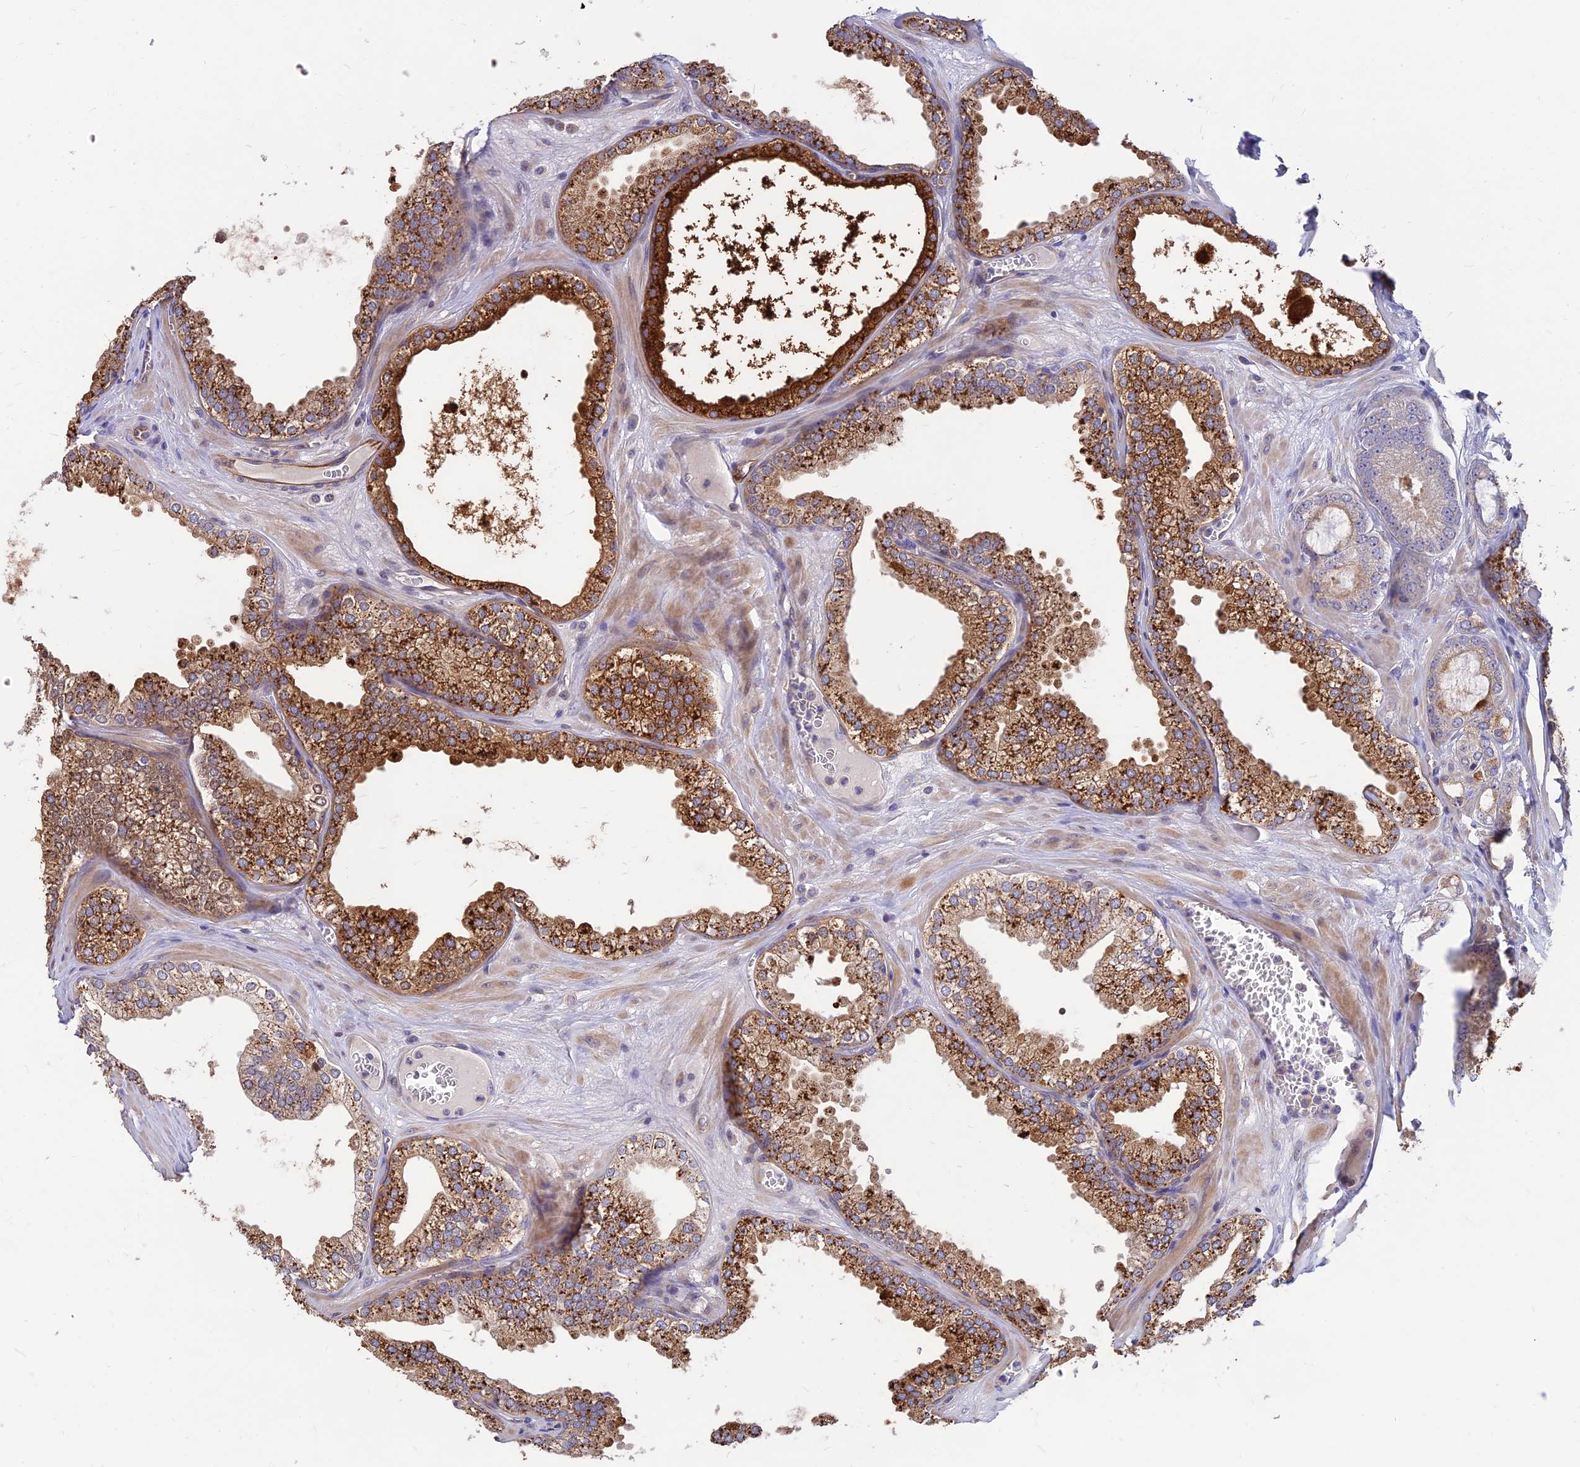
{"staining": {"intensity": "strong", "quantity": ">75%", "location": "cytoplasmic/membranous"}, "tissue": "prostate cancer", "cell_type": "Tumor cells", "image_type": "cancer", "snomed": [{"axis": "morphology", "description": "Adenocarcinoma, Low grade"}, {"axis": "topography", "description": "Prostate"}], "caption": "DAB immunohistochemical staining of human prostate cancer displays strong cytoplasmic/membranous protein expression in approximately >75% of tumor cells. (IHC, brightfield microscopy, high magnification).", "gene": "ST8SIA5", "patient": {"sex": "male", "age": 60}}